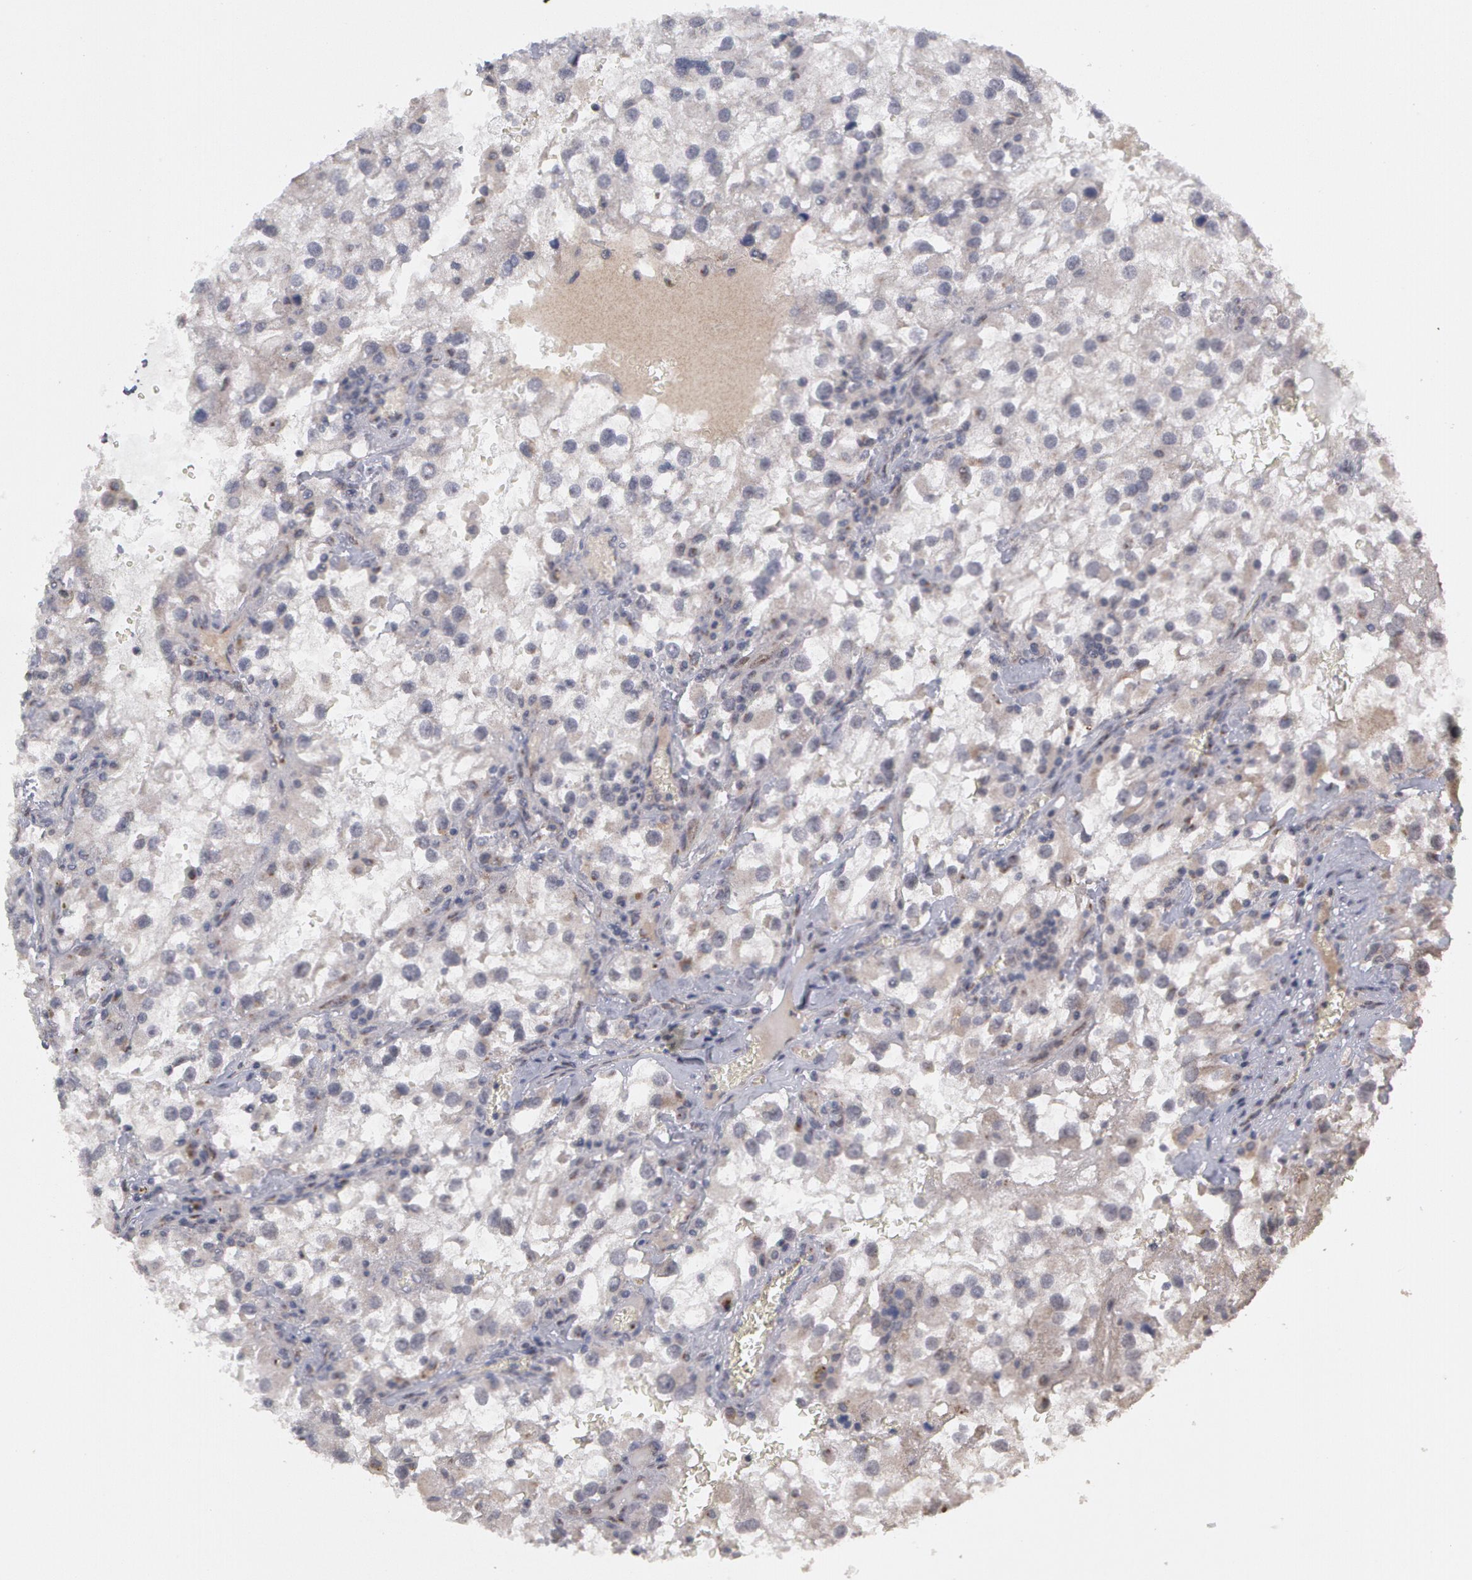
{"staining": {"intensity": "negative", "quantity": "none", "location": "none"}, "tissue": "renal cancer", "cell_type": "Tumor cells", "image_type": "cancer", "snomed": [{"axis": "morphology", "description": "Adenocarcinoma, NOS"}, {"axis": "topography", "description": "Kidney"}], "caption": "Immunohistochemical staining of human renal adenocarcinoma reveals no significant positivity in tumor cells.", "gene": "STX5", "patient": {"sex": "female", "age": 52}}